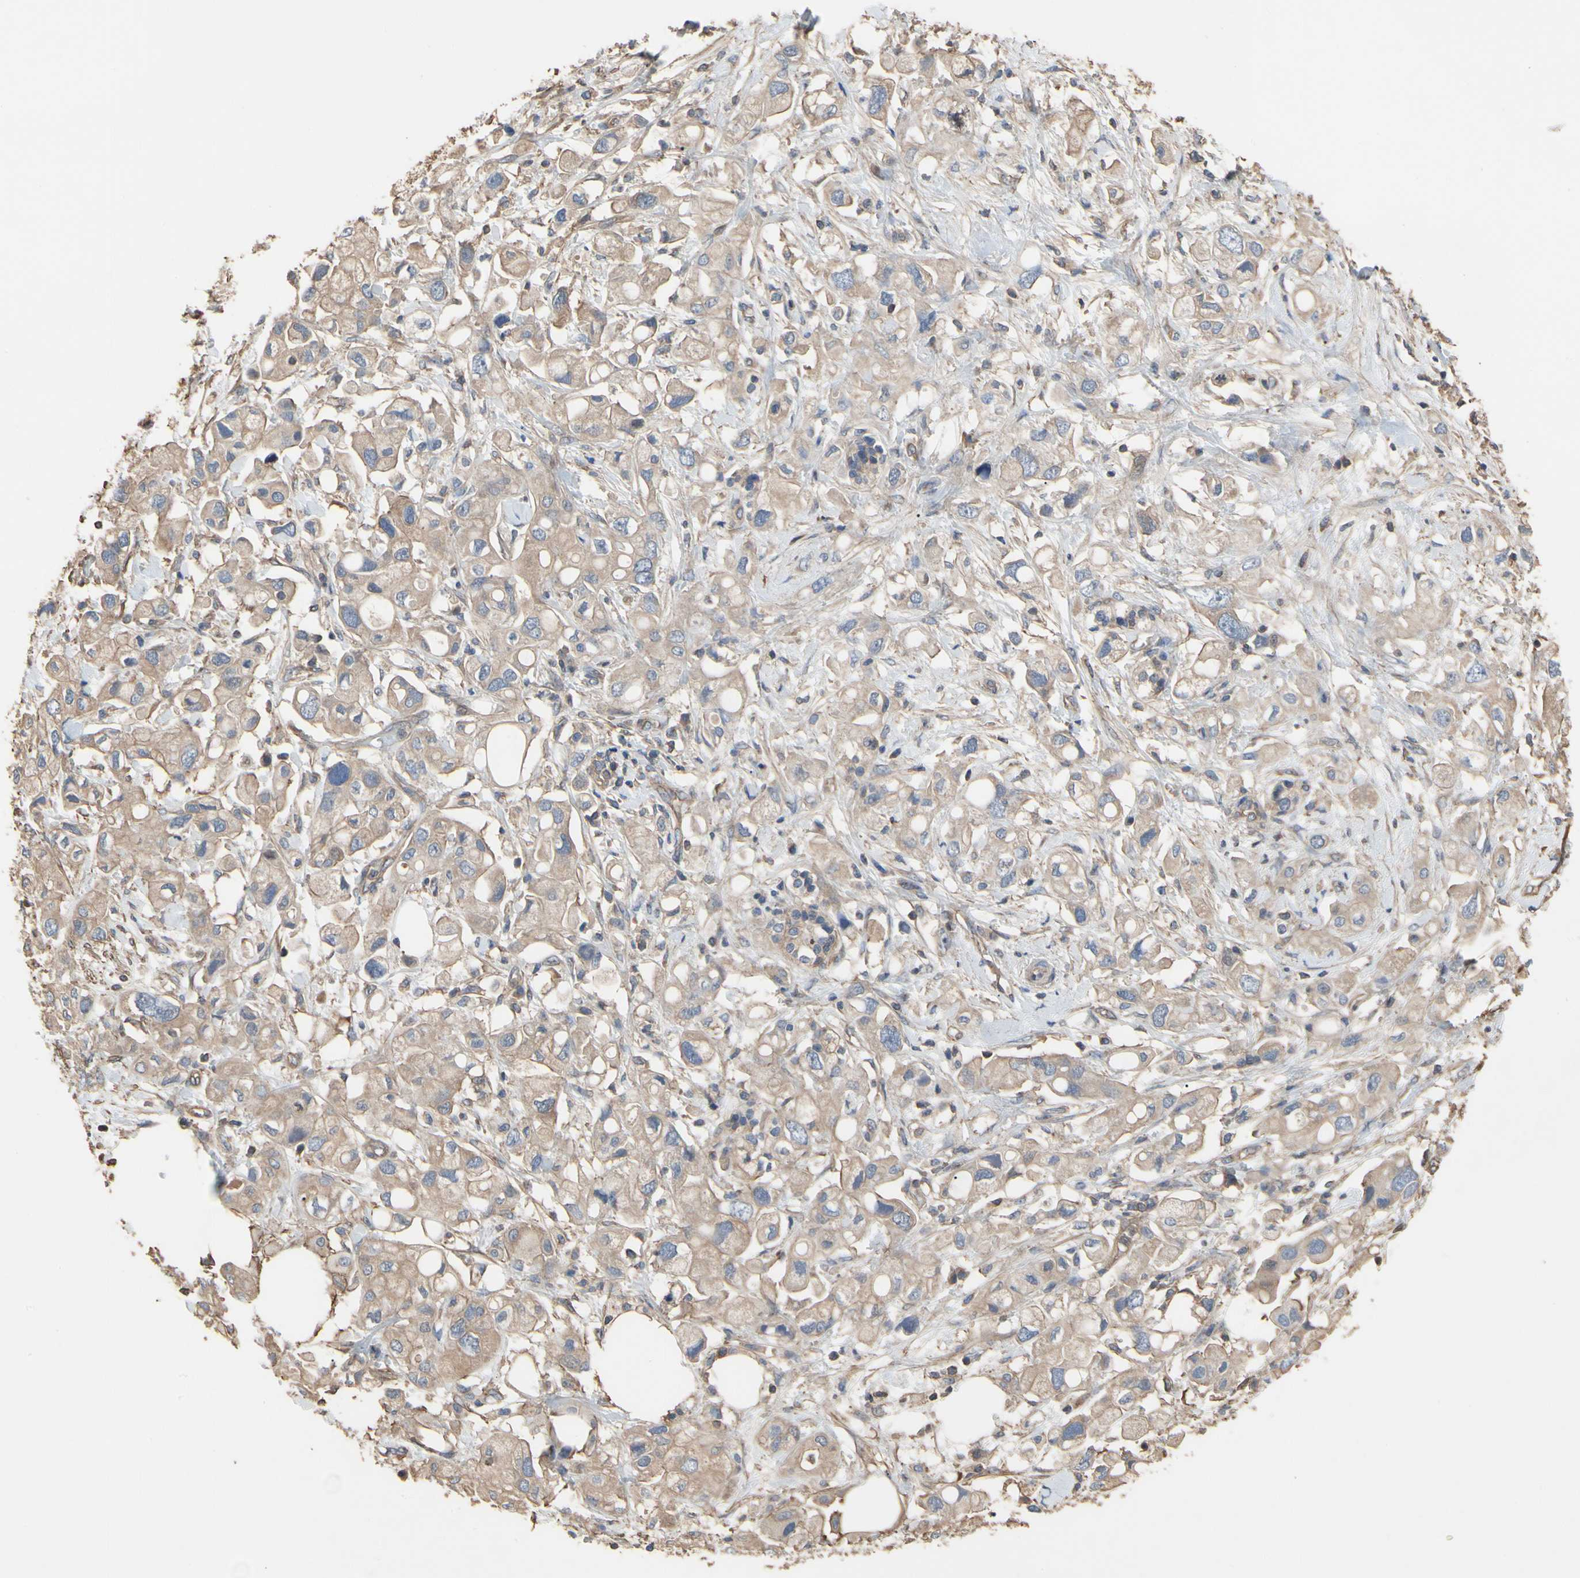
{"staining": {"intensity": "weak", "quantity": ">75%", "location": "cytoplasmic/membranous"}, "tissue": "pancreatic cancer", "cell_type": "Tumor cells", "image_type": "cancer", "snomed": [{"axis": "morphology", "description": "Adenocarcinoma, NOS"}, {"axis": "topography", "description": "Pancreas"}], "caption": "Protein positivity by immunohistochemistry reveals weak cytoplasmic/membranous staining in about >75% of tumor cells in pancreatic cancer. (DAB (3,3'-diaminobenzidine) IHC, brown staining for protein, blue staining for nuclei).", "gene": "PDZK1", "patient": {"sex": "female", "age": 56}}